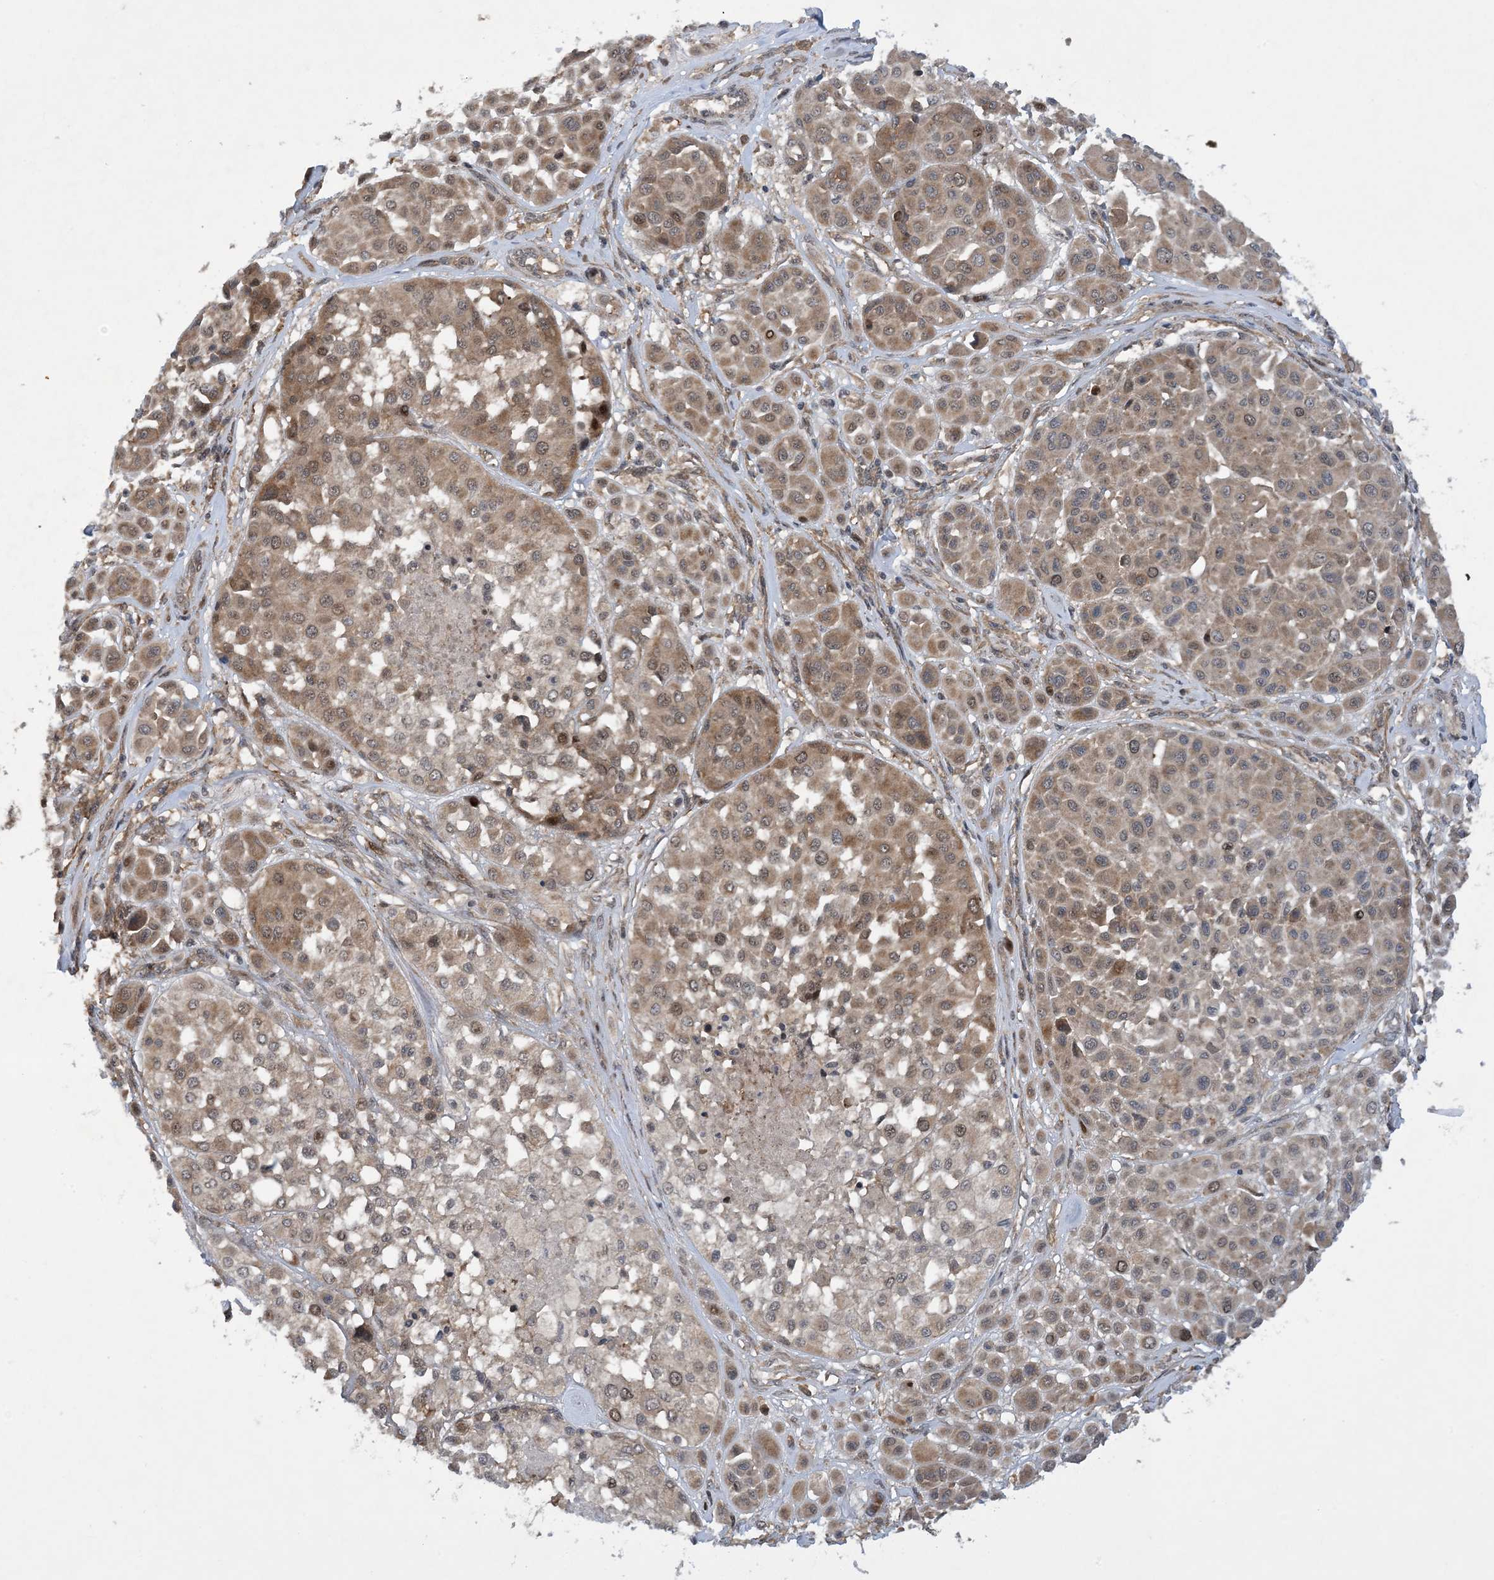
{"staining": {"intensity": "weak", "quantity": ">75%", "location": "cytoplasmic/membranous,nuclear"}, "tissue": "melanoma", "cell_type": "Tumor cells", "image_type": "cancer", "snomed": [{"axis": "morphology", "description": "Malignant melanoma, Metastatic site"}, {"axis": "topography", "description": "Soft tissue"}], "caption": "Malignant melanoma (metastatic site) stained for a protein exhibits weak cytoplasmic/membranous and nuclear positivity in tumor cells.", "gene": "HEMK1", "patient": {"sex": "male", "age": 41}}